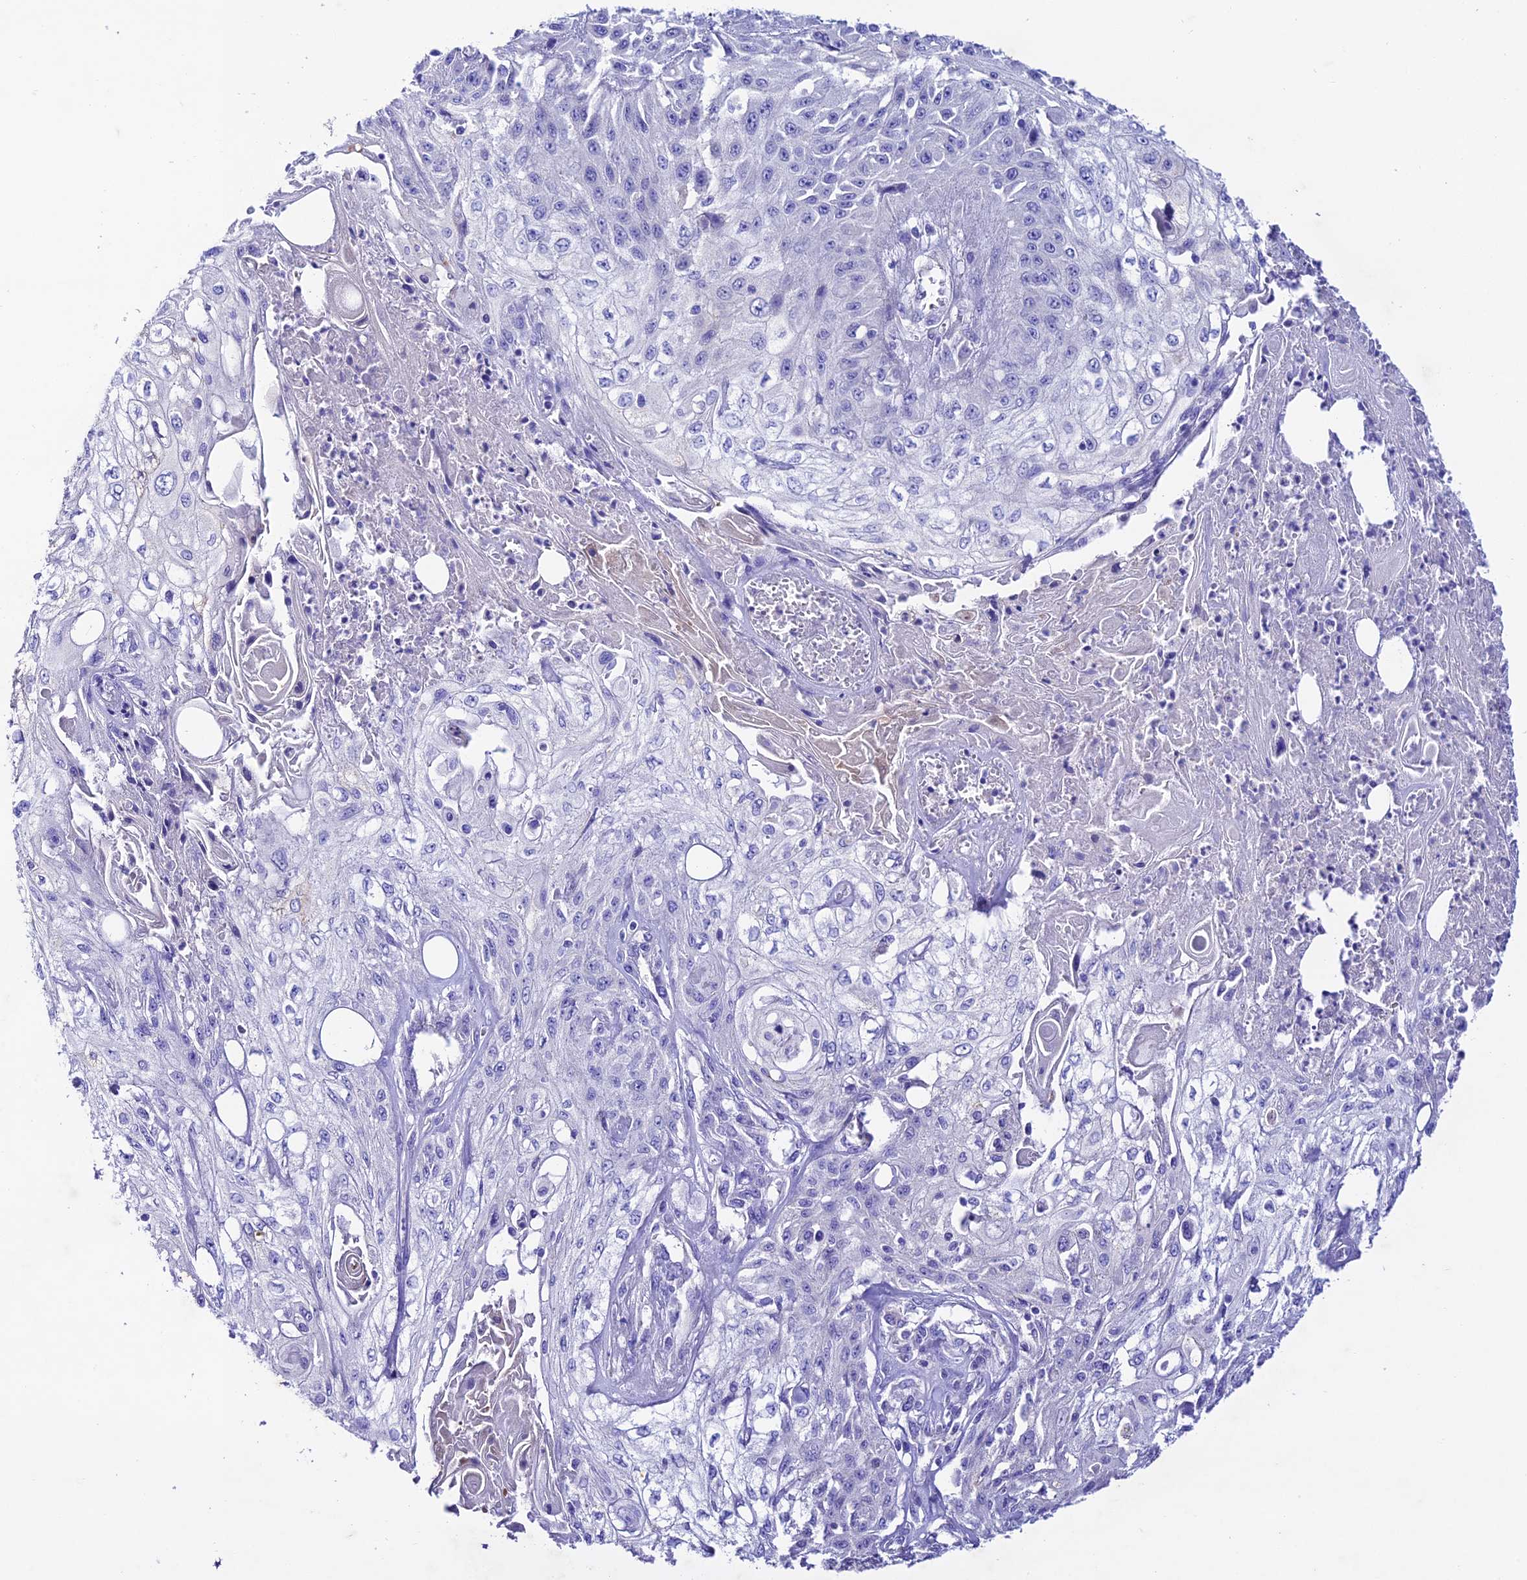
{"staining": {"intensity": "negative", "quantity": "none", "location": "none"}, "tissue": "skin cancer", "cell_type": "Tumor cells", "image_type": "cancer", "snomed": [{"axis": "morphology", "description": "Squamous cell carcinoma, NOS"}, {"axis": "morphology", "description": "Squamous cell carcinoma, metastatic, NOS"}, {"axis": "topography", "description": "Skin"}, {"axis": "topography", "description": "Lymph node"}], "caption": "High magnification brightfield microscopy of skin squamous cell carcinoma stained with DAB (3,3'-diaminobenzidine) (brown) and counterstained with hematoxylin (blue): tumor cells show no significant positivity.", "gene": "NLRP6", "patient": {"sex": "male", "age": 75}}